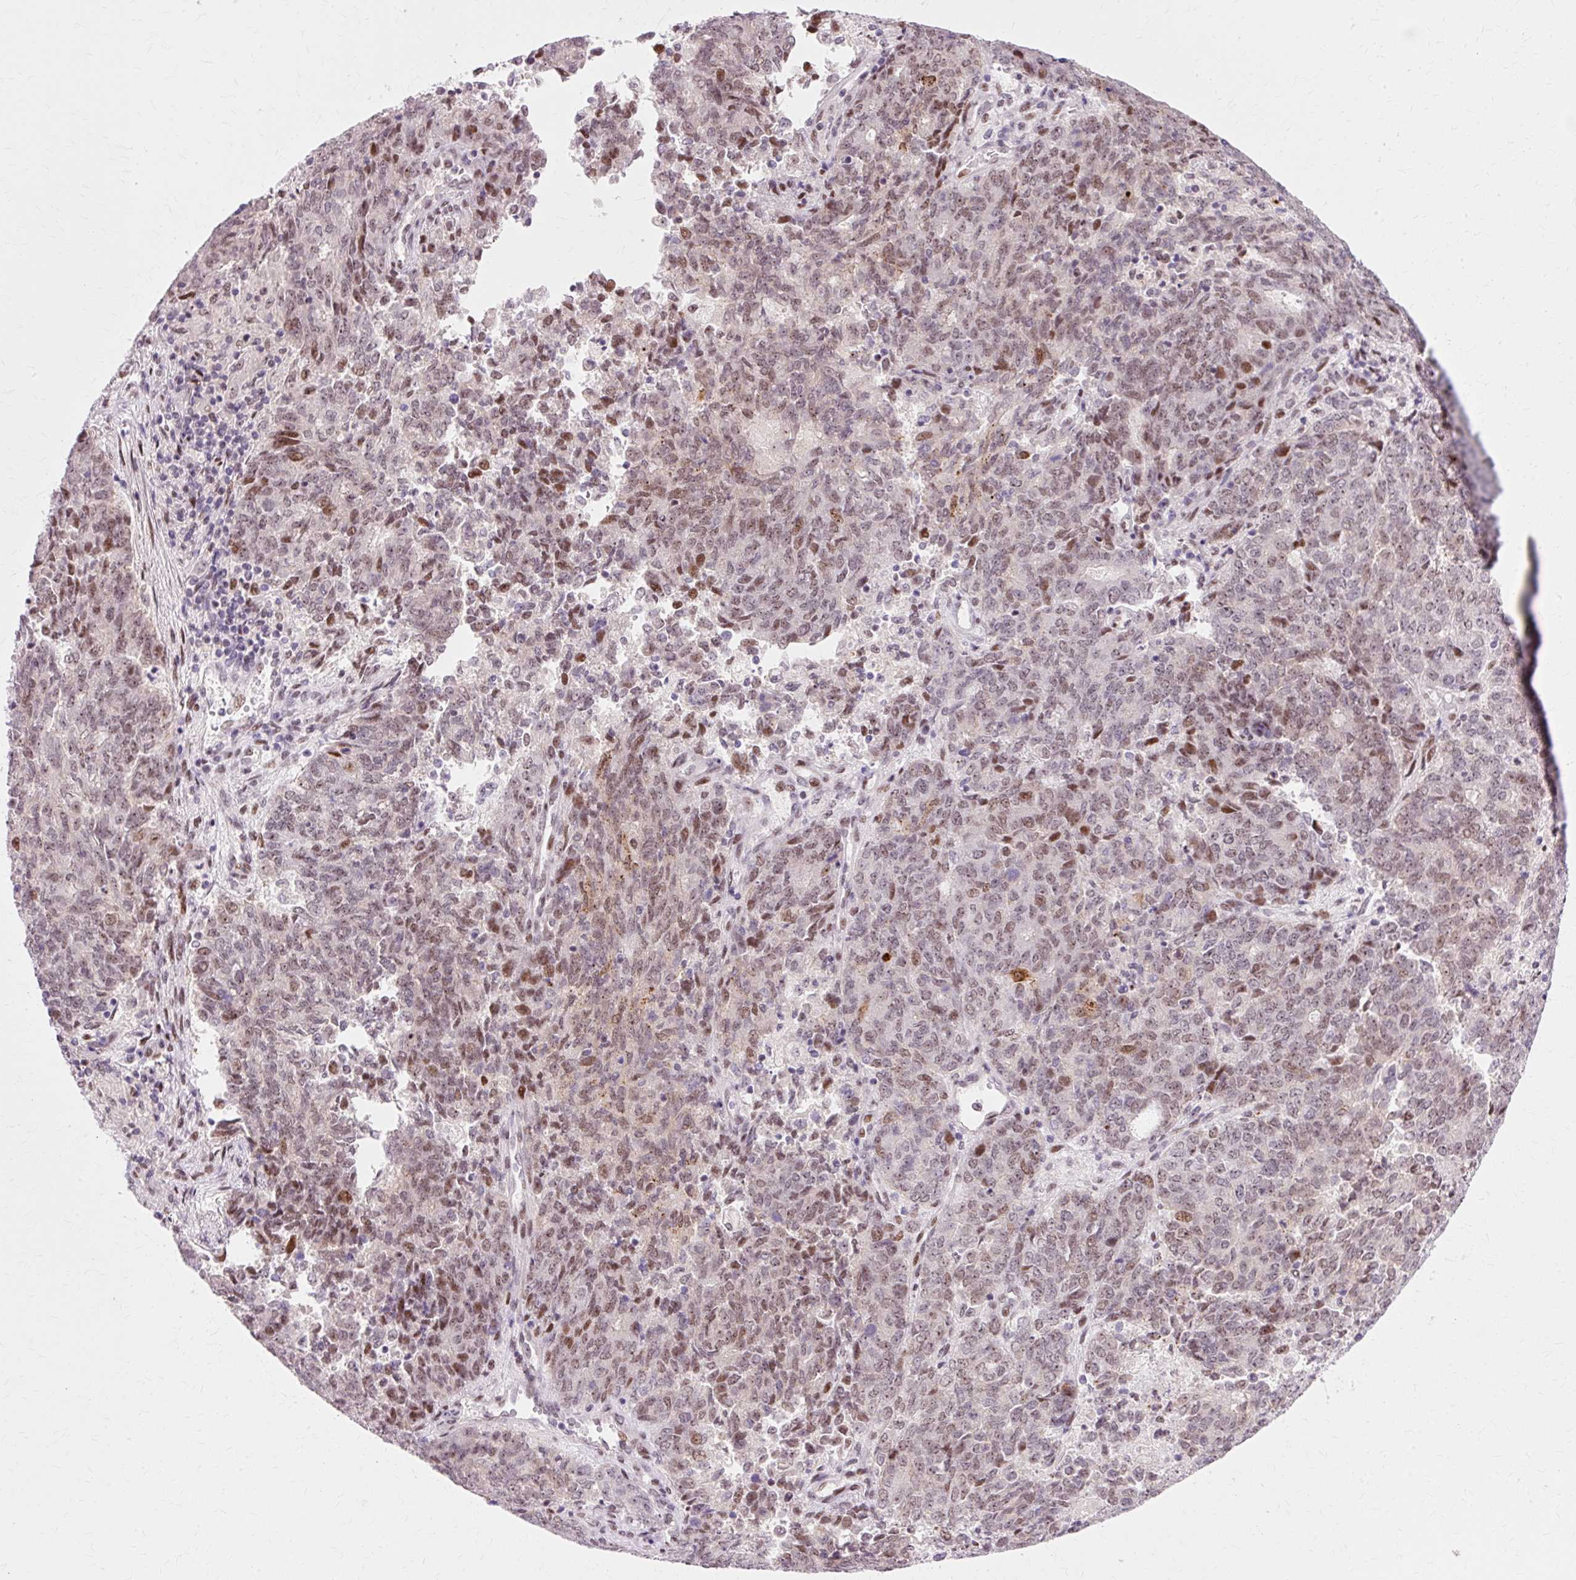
{"staining": {"intensity": "moderate", "quantity": "25%-75%", "location": "nuclear"}, "tissue": "endometrial cancer", "cell_type": "Tumor cells", "image_type": "cancer", "snomed": [{"axis": "morphology", "description": "Adenocarcinoma, NOS"}, {"axis": "topography", "description": "Endometrium"}], "caption": "The photomicrograph displays staining of endometrial cancer, revealing moderate nuclear protein staining (brown color) within tumor cells.", "gene": "MACROD2", "patient": {"sex": "female", "age": 80}}